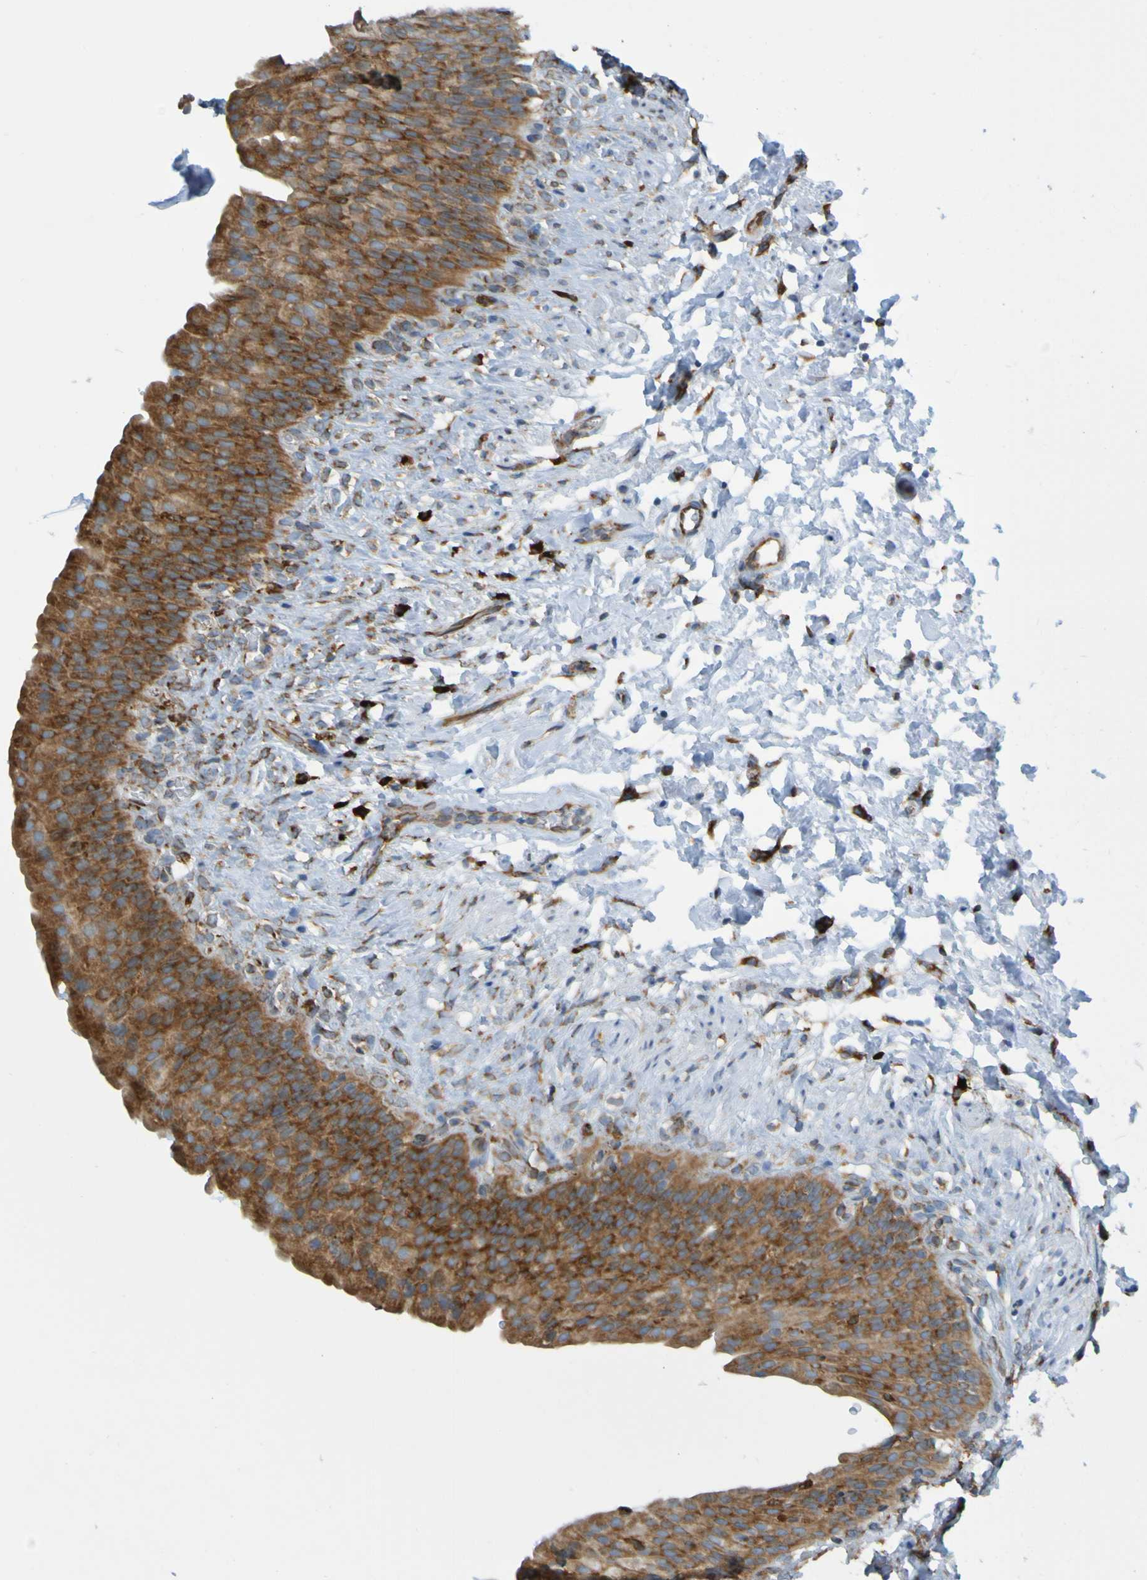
{"staining": {"intensity": "moderate", "quantity": ">75%", "location": "cytoplasmic/membranous"}, "tissue": "urinary bladder", "cell_type": "Urothelial cells", "image_type": "normal", "snomed": [{"axis": "morphology", "description": "Normal tissue, NOS"}, {"axis": "topography", "description": "Urinary bladder"}], "caption": "Urinary bladder stained for a protein reveals moderate cytoplasmic/membranous positivity in urothelial cells. (Brightfield microscopy of DAB IHC at high magnification).", "gene": "SSR1", "patient": {"sex": "female", "age": 79}}